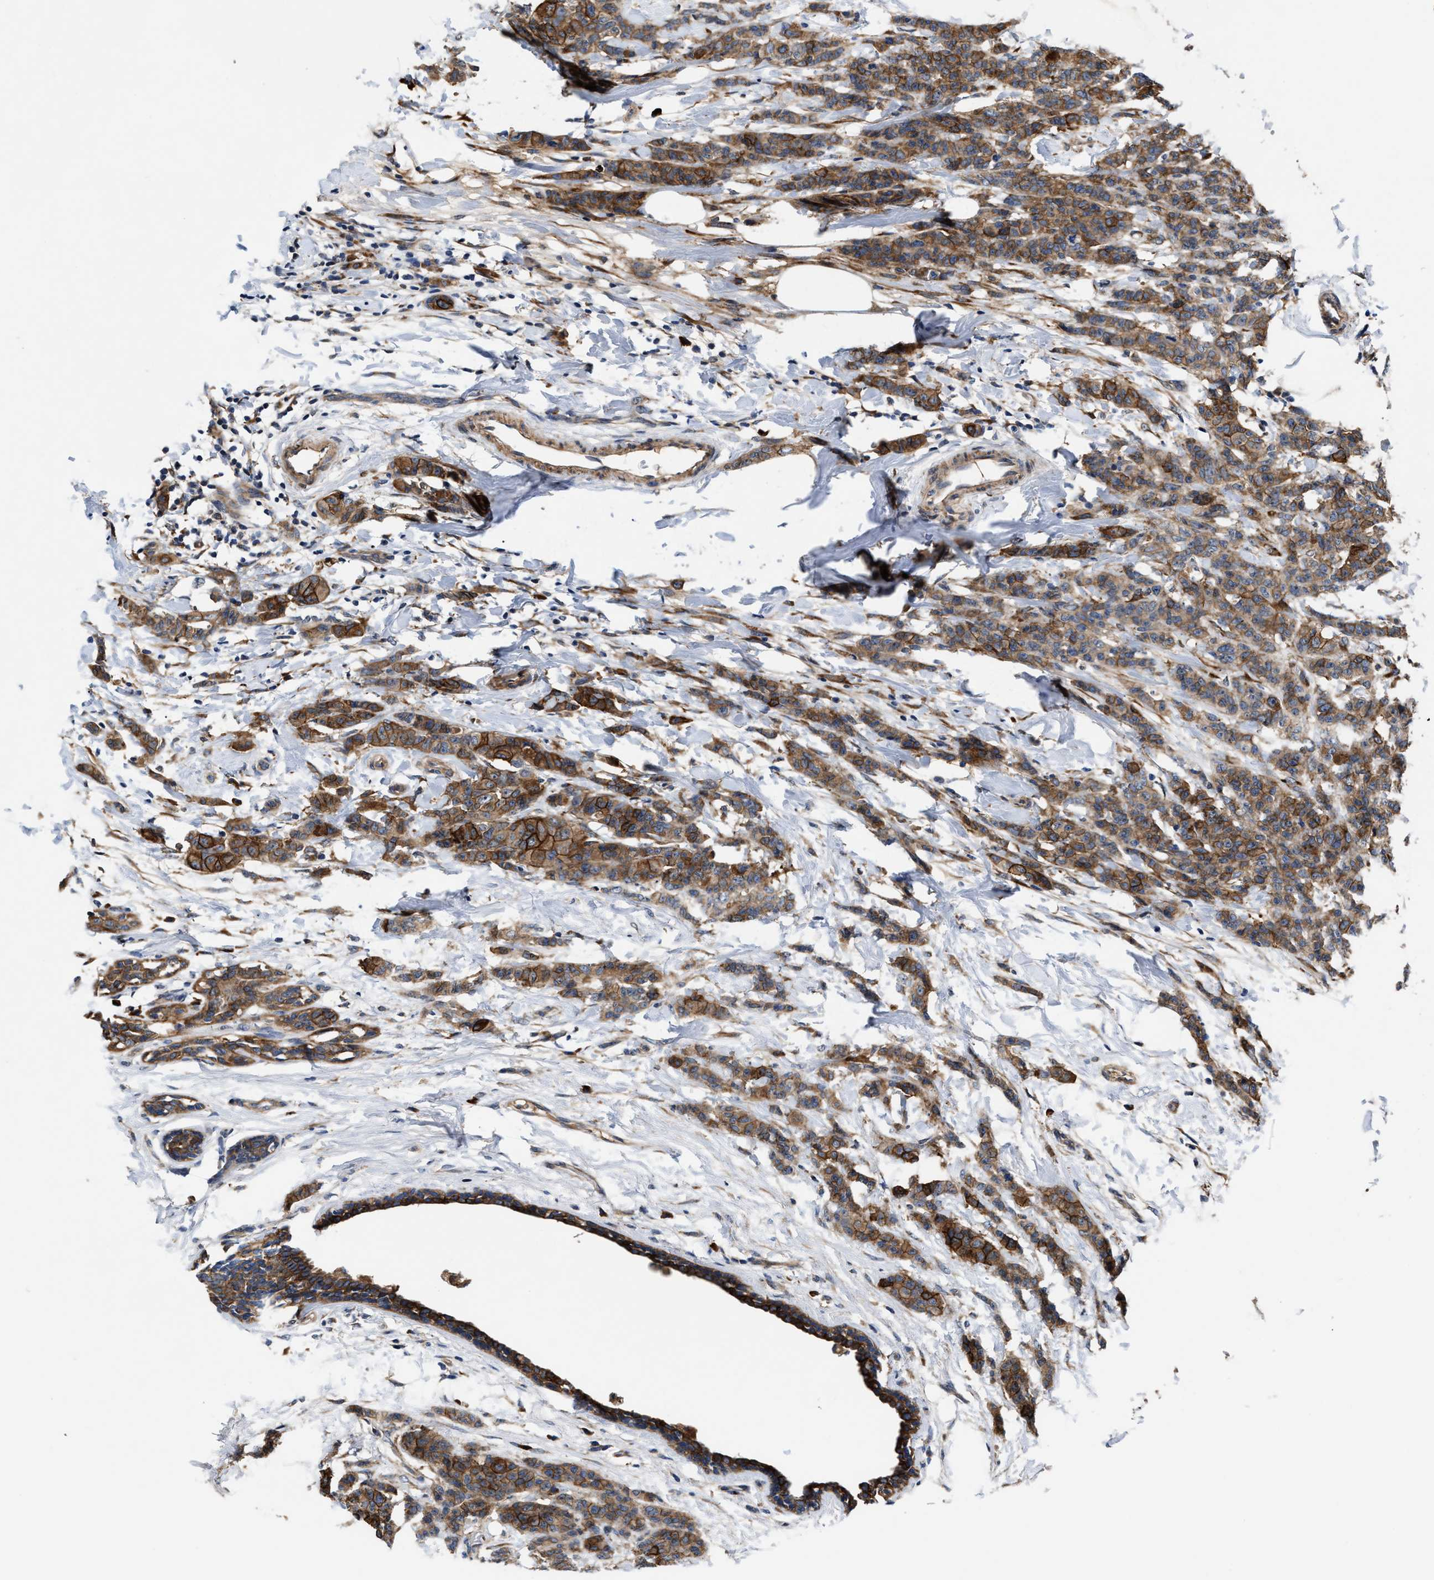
{"staining": {"intensity": "moderate", "quantity": ">75%", "location": "cytoplasmic/membranous"}, "tissue": "breast cancer", "cell_type": "Tumor cells", "image_type": "cancer", "snomed": [{"axis": "morphology", "description": "Normal tissue, NOS"}, {"axis": "morphology", "description": "Duct carcinoma"}, {"axis": "topography", "description": "Breast"}], "caption": "Immunohistochemistry micrograph of neoplastic tissue: breast cancer (invasive ductal carcinoma) stained using immunohistochemistry (IHC) demonstrates medium levels of moderate protein expression localized specifically in the cytoplasmic/membranous of tumor cells, appearing as a cytoplasmic/membranous brown color.", "gene": "SLC12A2", "patient": {"sex": "female", "age": 40}}